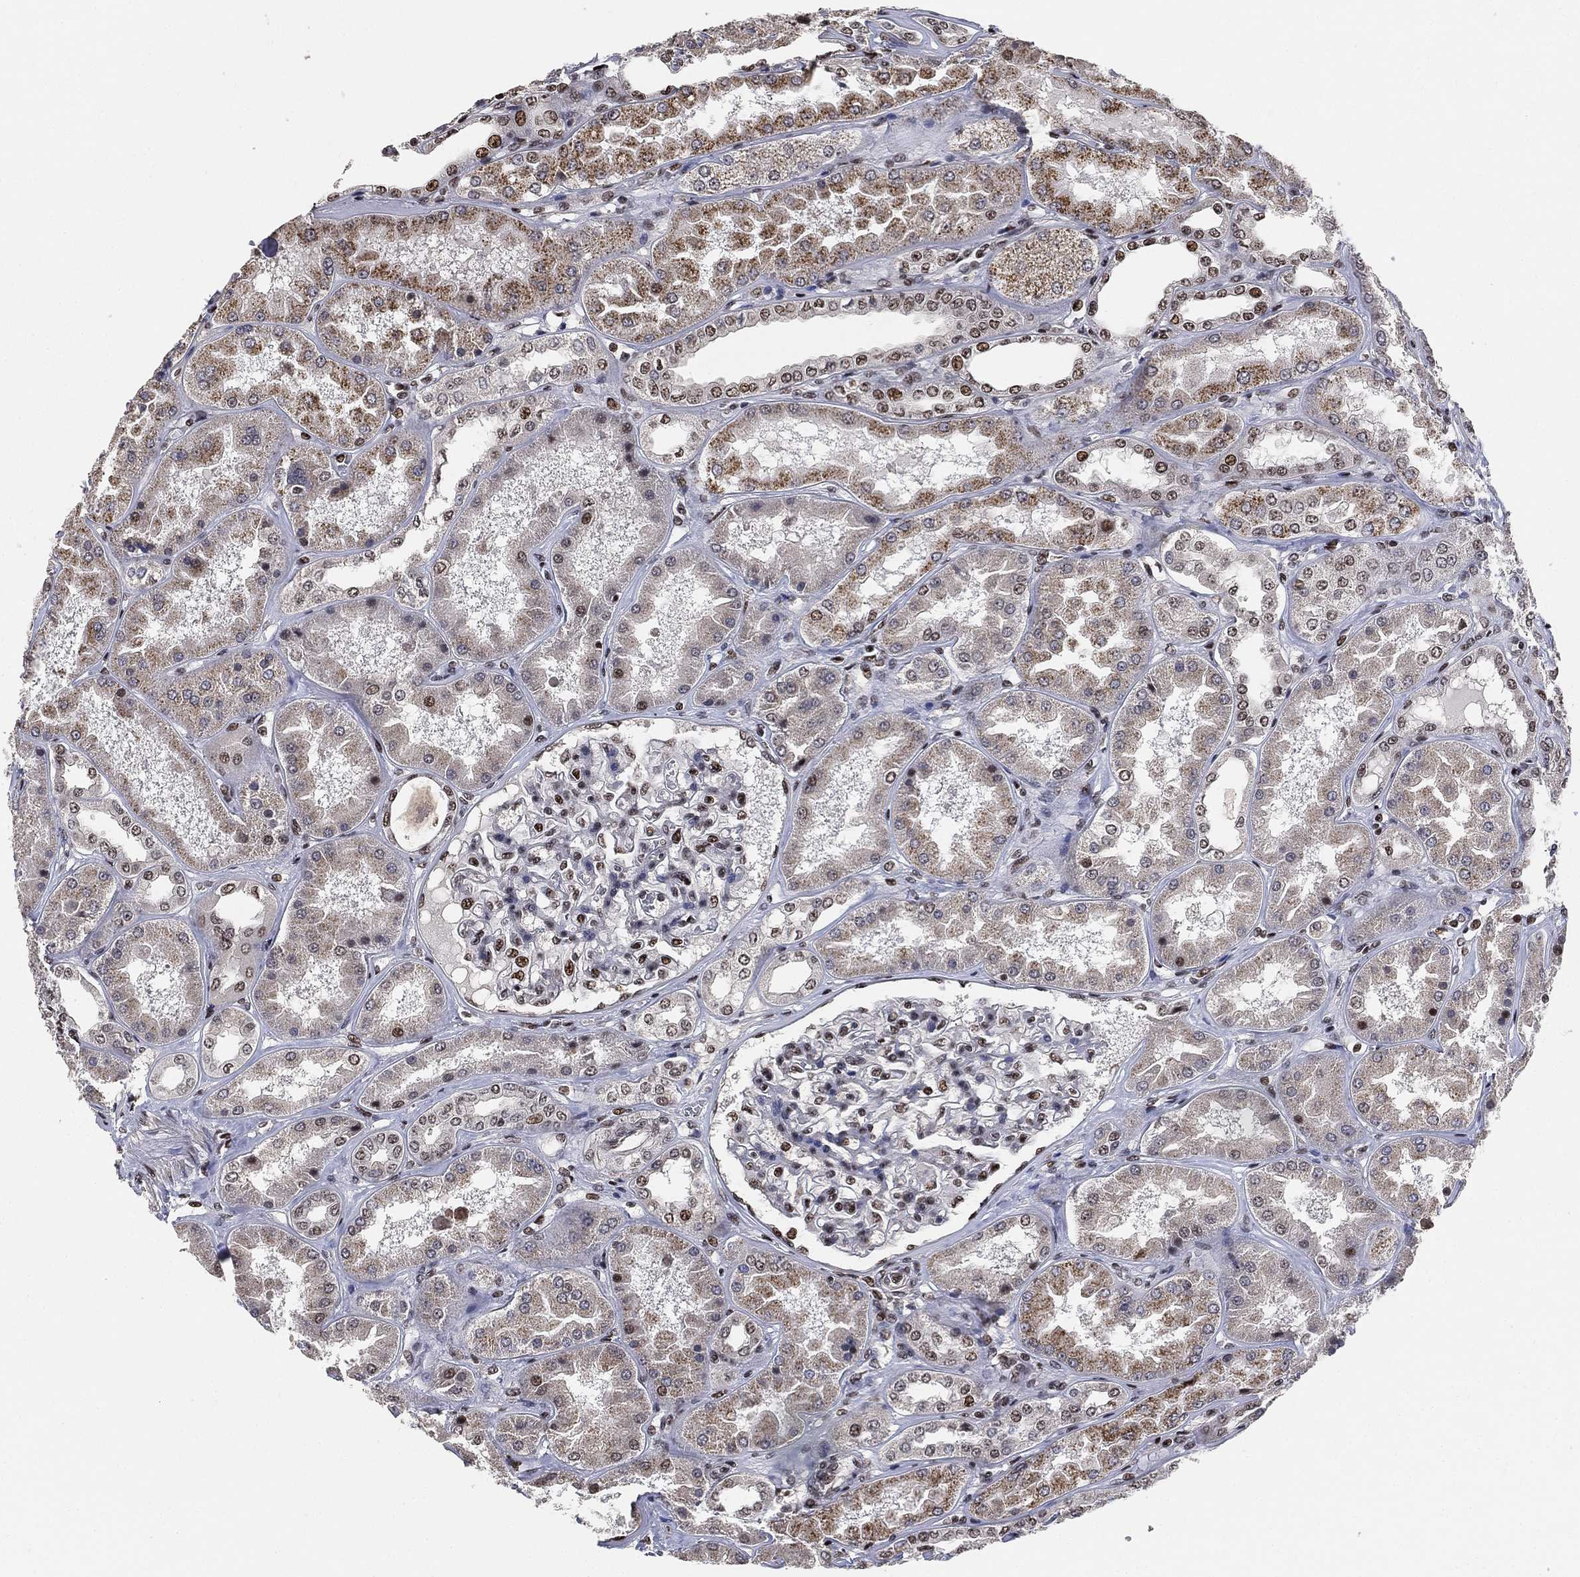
{"staining": {"intensity": "strong", "quantity": "25%-75%", "location": "nuclear"}, "tissue": "kidney", "cell_type": "Cells in glomeruli", "image_type": "normal", "snomed": [{"axis": "morphology", "description": "Normal tissue, NOS"}, {"axis": "topography", "description": "Kidney"}], "caption": "Unremarkable kidney demonstrates strong nuclear positivity in about 25%-75% of cells in glomeruli, visualized by immunohistochemistry.", "gene": "ZSCAN30", "patient": {"sex": "female", "age": 56}}